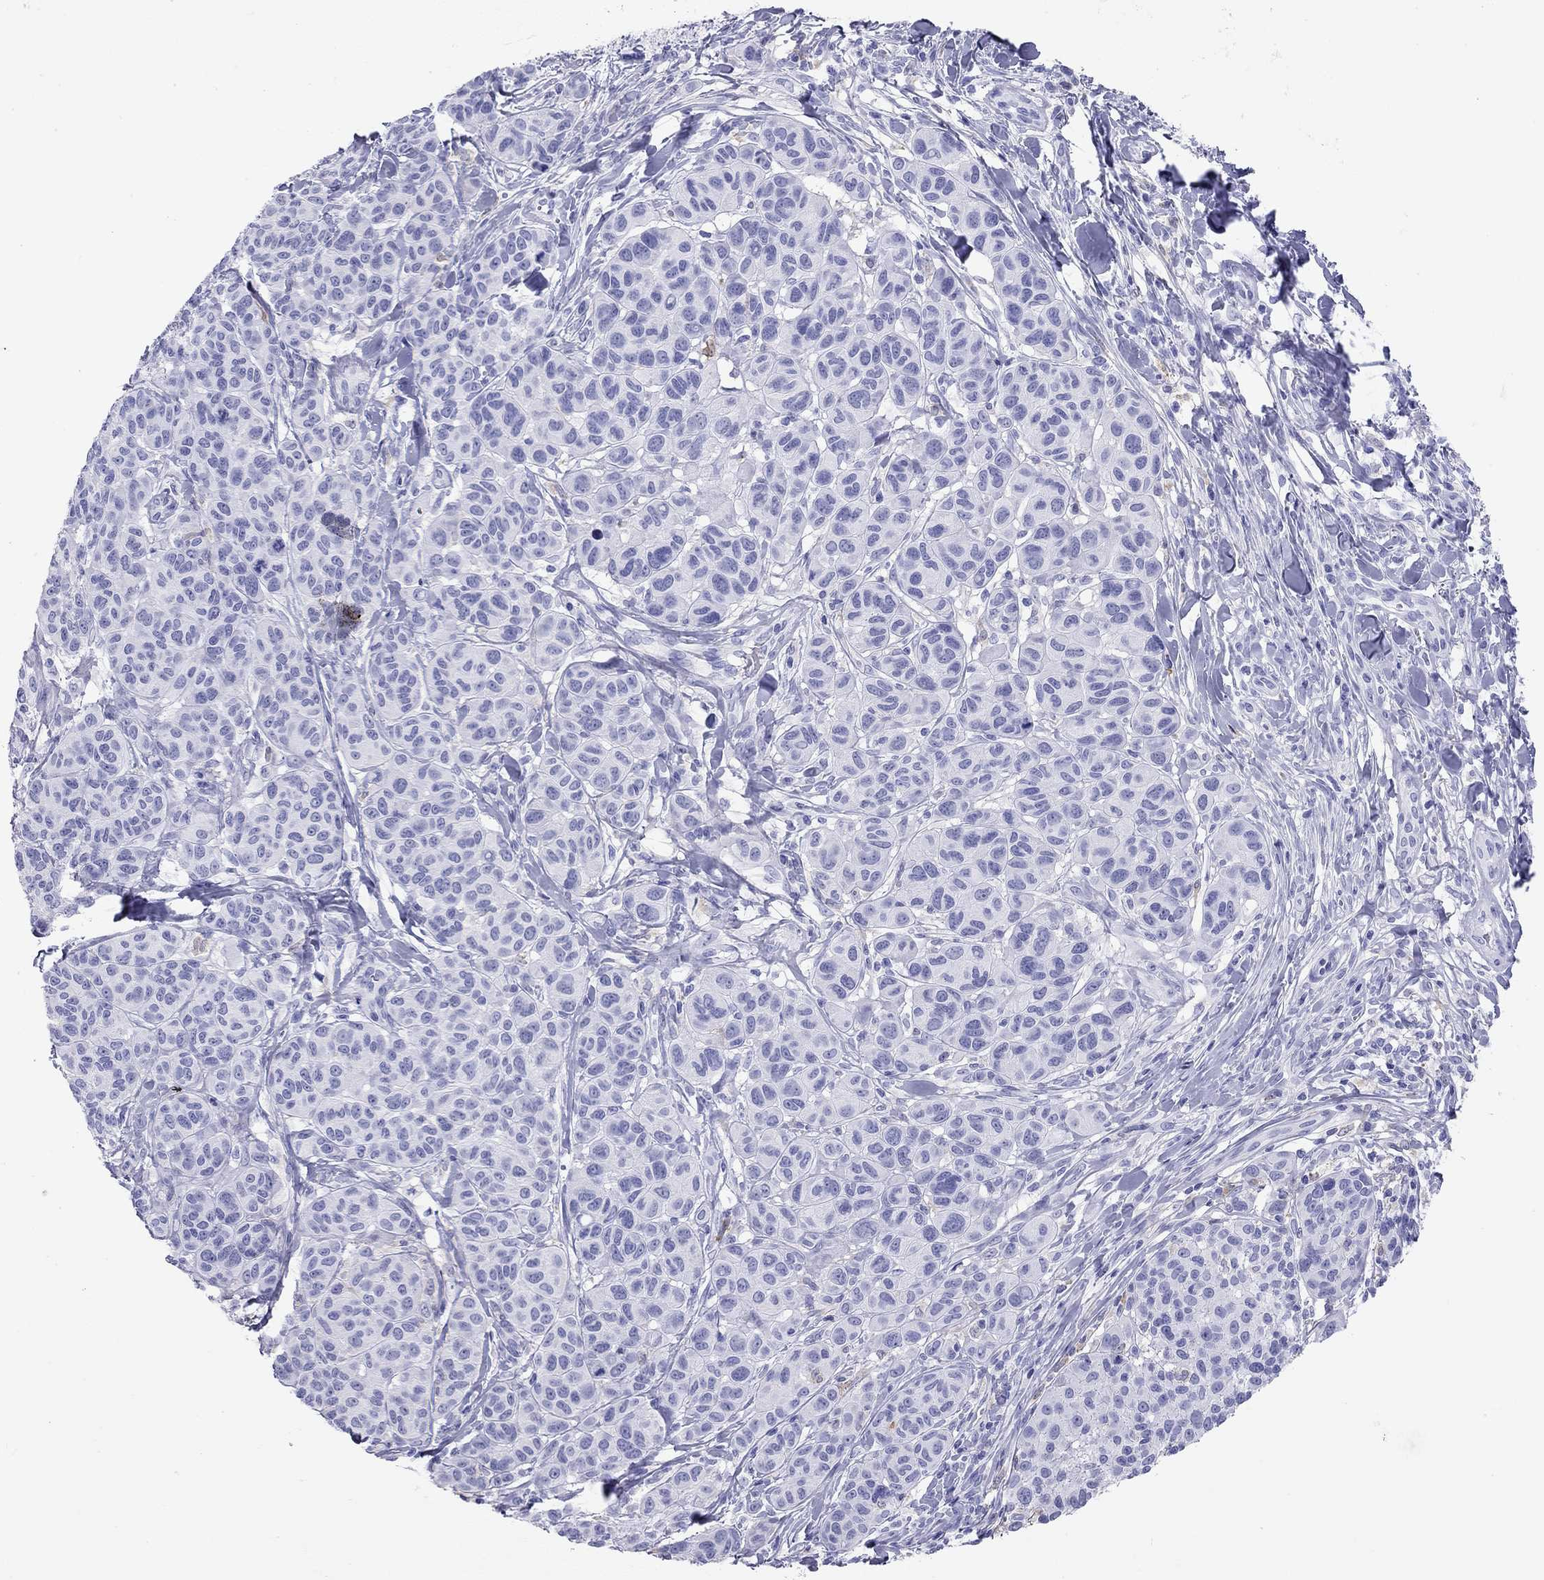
{"staining": {"intensity": "negative", "quantity": "none", "location": "none"}, "tissue": "melanoma", "cell_type": "Tumor cells", "image_type": "cancer", "snomed": [{"axis": "morphology", "description": "Malignant melanoma, NOS"}, {"axis": "topography", "description": "Skin"}], "caption": "An IHC photomicrograph of melanoma is shown. There is no staining in tumor cells of melanoma.", "gene": "HLA-DQB2", "patient": {"sex": "male", "age": 79}}